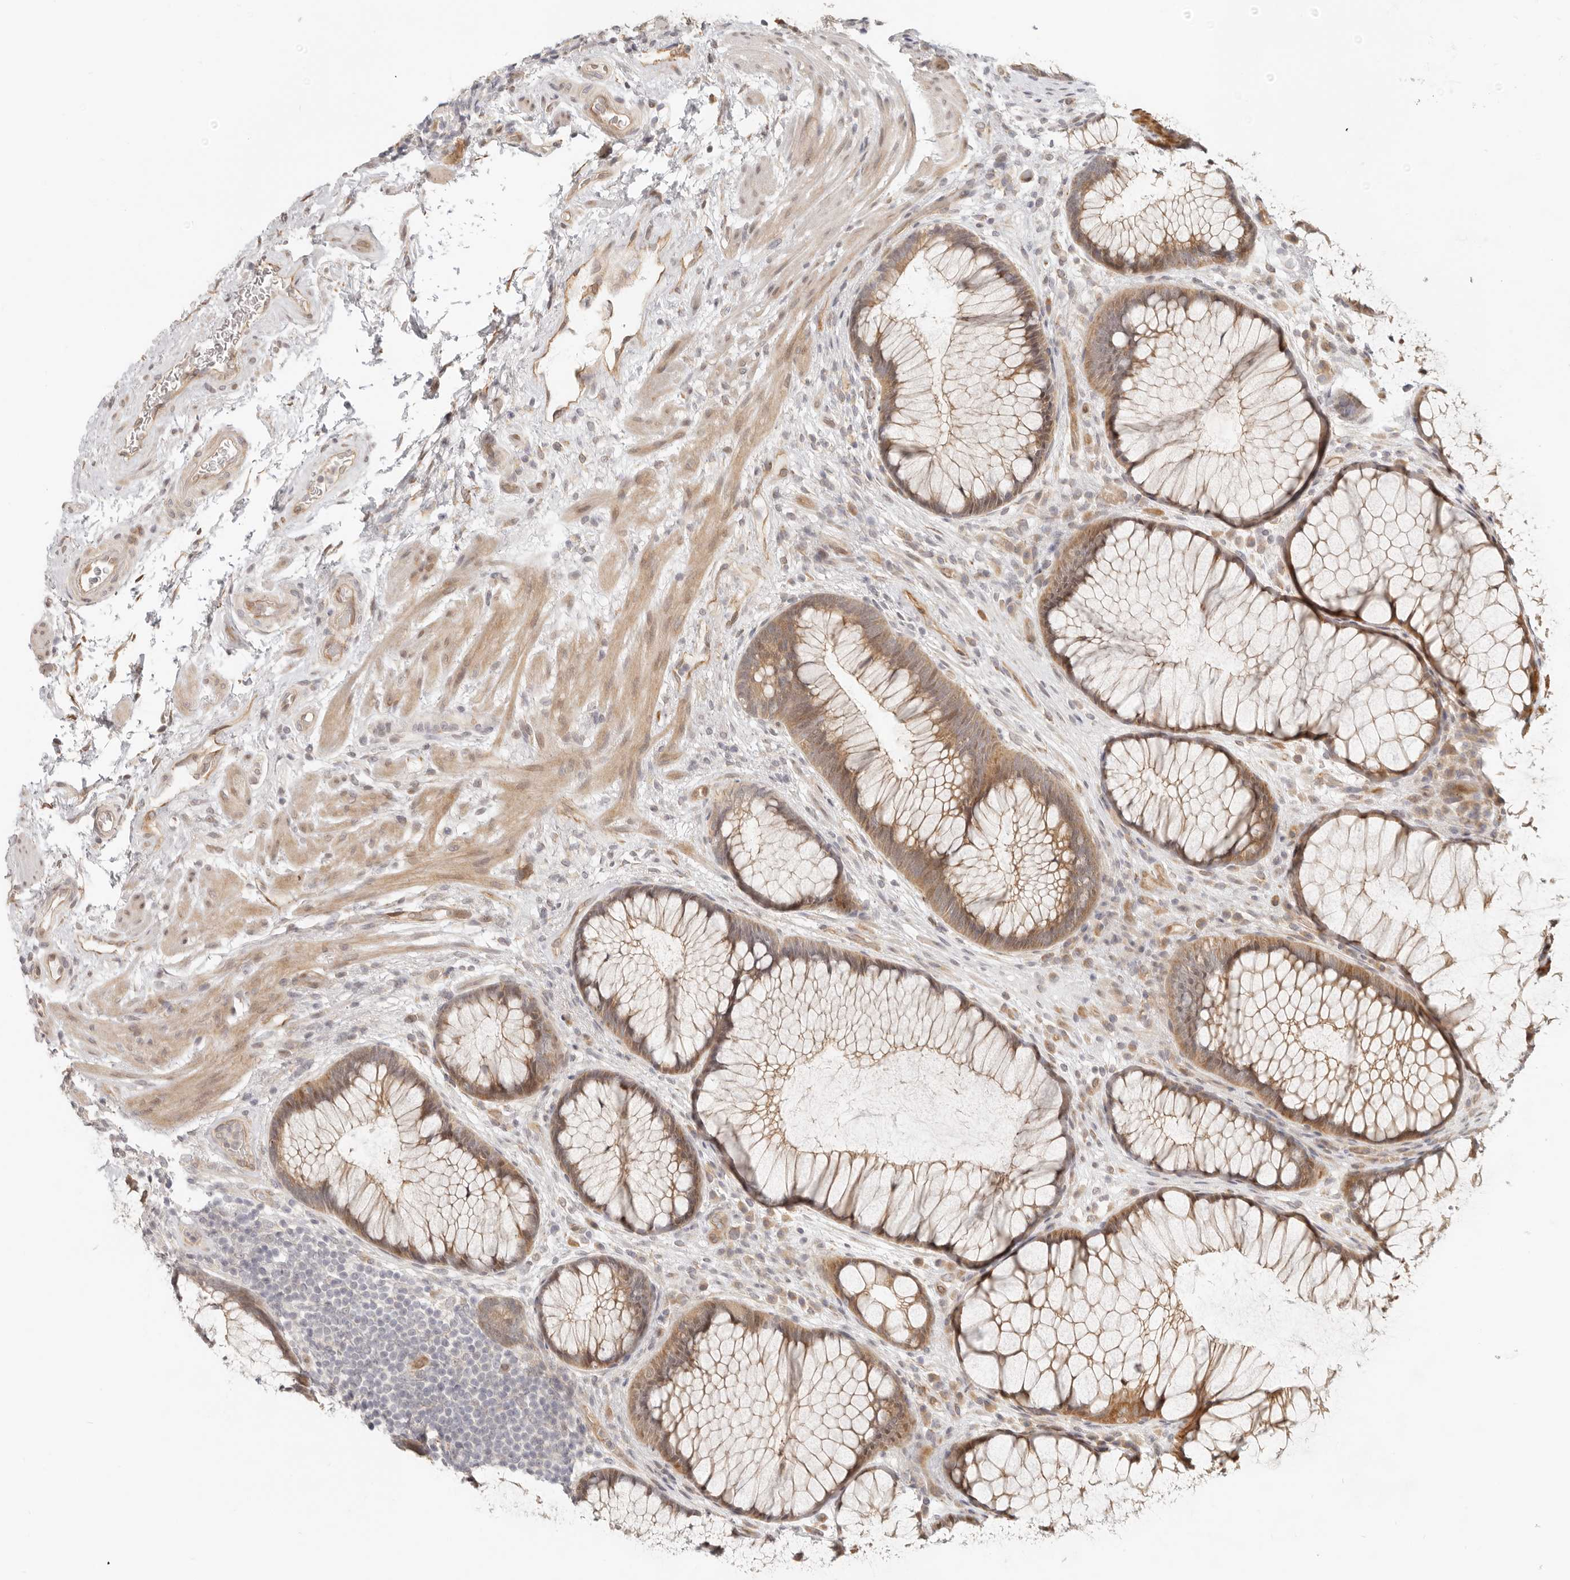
{"staining": {"intensity": "moderate", "quantity": ">75%", "location": "cytoplasmic/membranous"}, "tissue": "rectum", "cell_type": "Glandular cells", "image_type": "normal", "snomed": [{"axis": "morphology", "description": "Normal tissue, NOS"}, {"axis": "topography", "description": "Rectum"}], "caption": "A histopathology image of human rectum stained for a protein displays moderate cytoplasmic/membranous brown staining in glandular cells.", "gene": "TUFT1", "patient": {"sex": "male", "age": 51}}